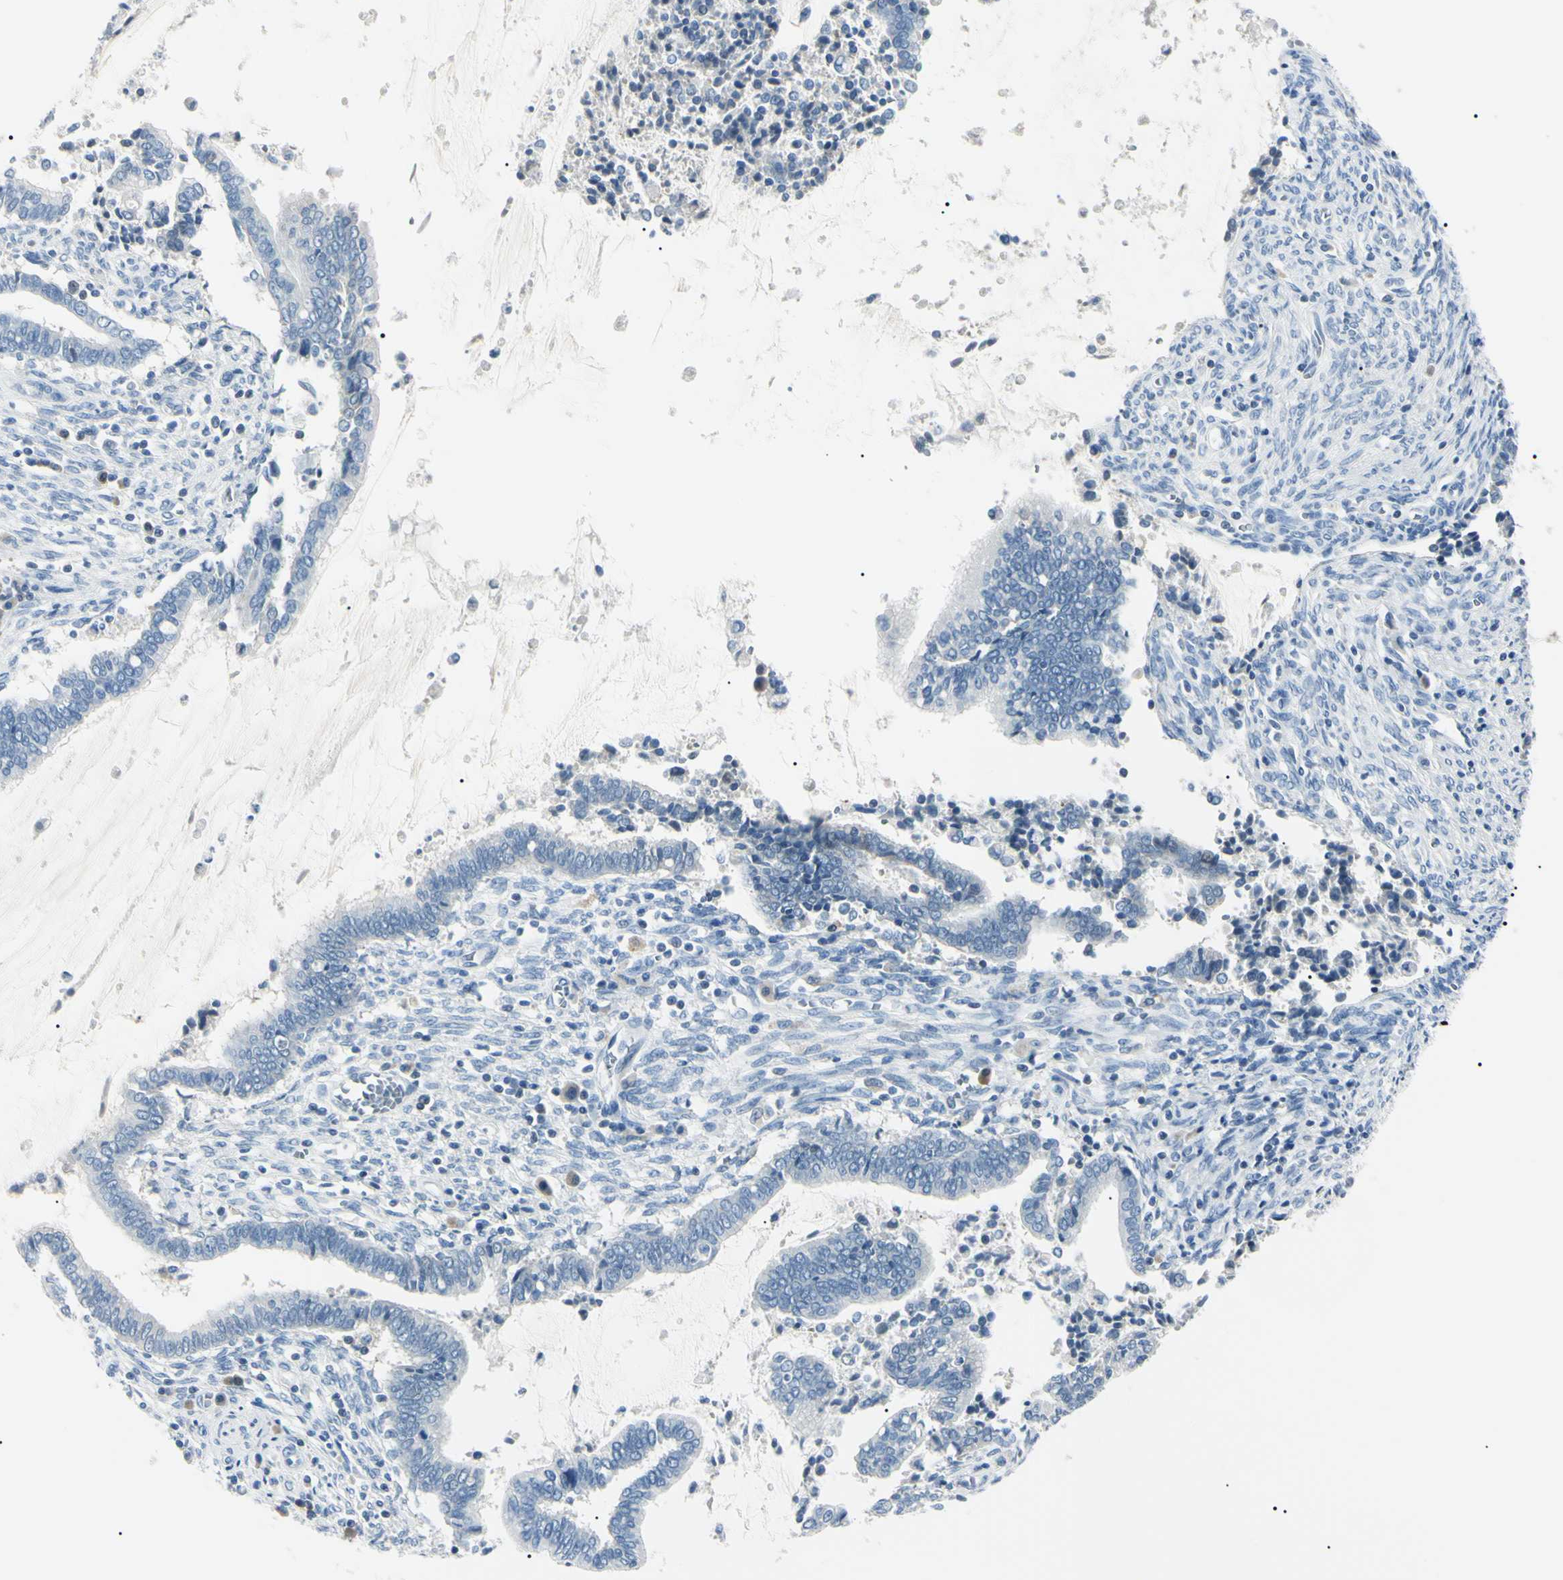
{"staining": {"intensity": "negative", "quantity": "none", "location": "none"}, "tissue": "cervical cancer", "cell_type": "Tumor cells", "image_type": "cancer", "snomed": [{"axis": "morphology", "description": "Adenocarcinoma, NOS"}, {"axis": "topography", "description": "Cervix"}], "caption": "An image of cervical adenocarcinoma stained for a protein displays no brown staining in tumor cells.", "gene": "CA2", "patient": {"sex": "female", "age": 44}}